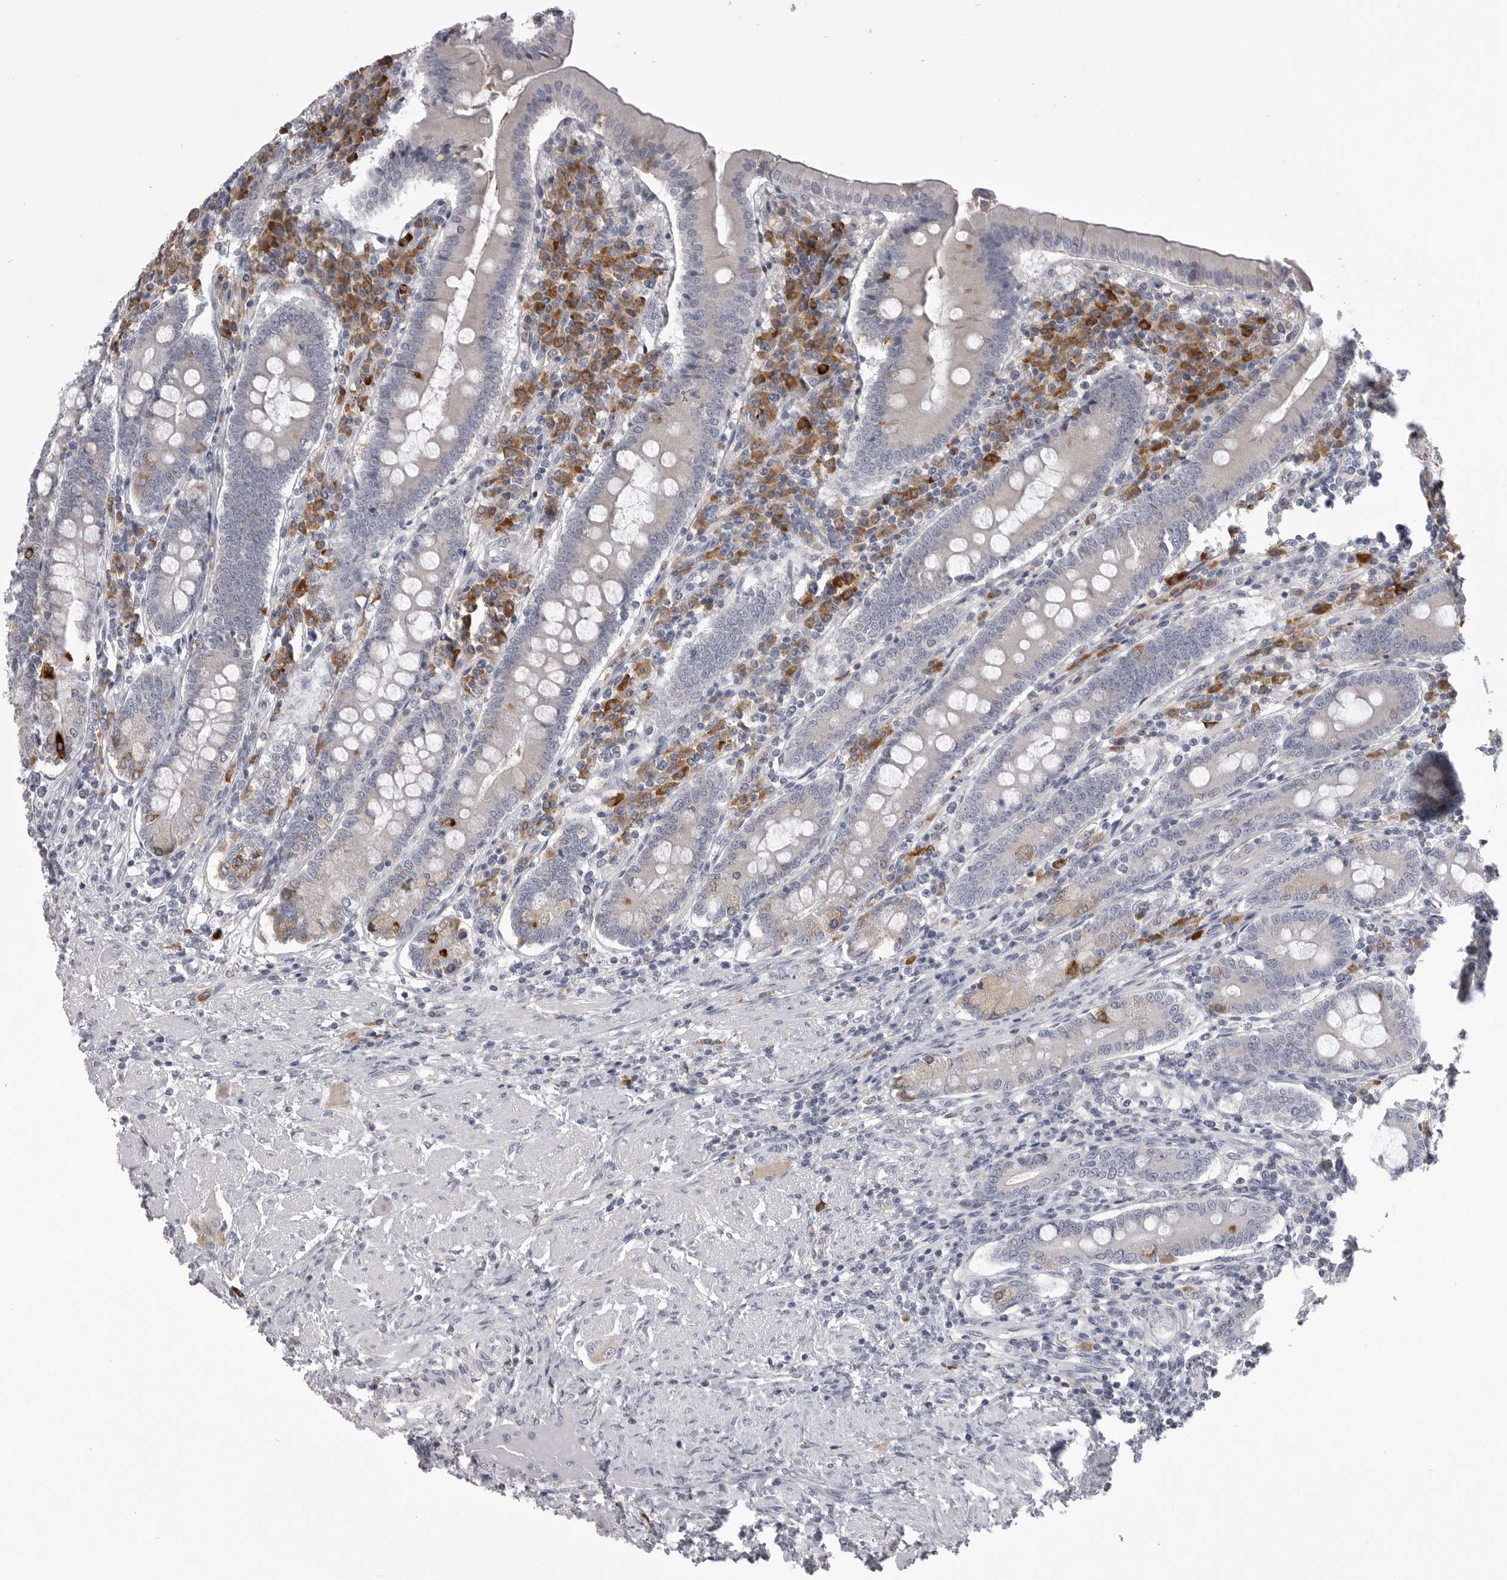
{"staining": {"intensity": "weak", "quantity": "25%-75%", "location": "cytoplasmic/membranous"}, "tissue": "duodenum", "cell_type": "Glandular cells", "image_type": "normal", "snomed": [{"axis": "morphology", "description": "Normal tissue, NOS"}, {"axis": "morphology", "description": "Adenocarcinoma, NOS"}, {"axis": "topography", "description": "Pancreas"}, {"axis": "topography", "description": "Duodenum"}], "caption": "Glandular cells reveal weak cytoplasmic/membranous positivity in approximately 25%-75% of cells in unremarkable duodenum. The staining was performed using DAB (3,3'-diaminobenzidine) to visualize the protein expression in brown, while the nuclei were stained in blue with hematoxylin (Magnification: 20x).", "gene": "FKBP2", "patient": {"sex": "male", "age": 50}}